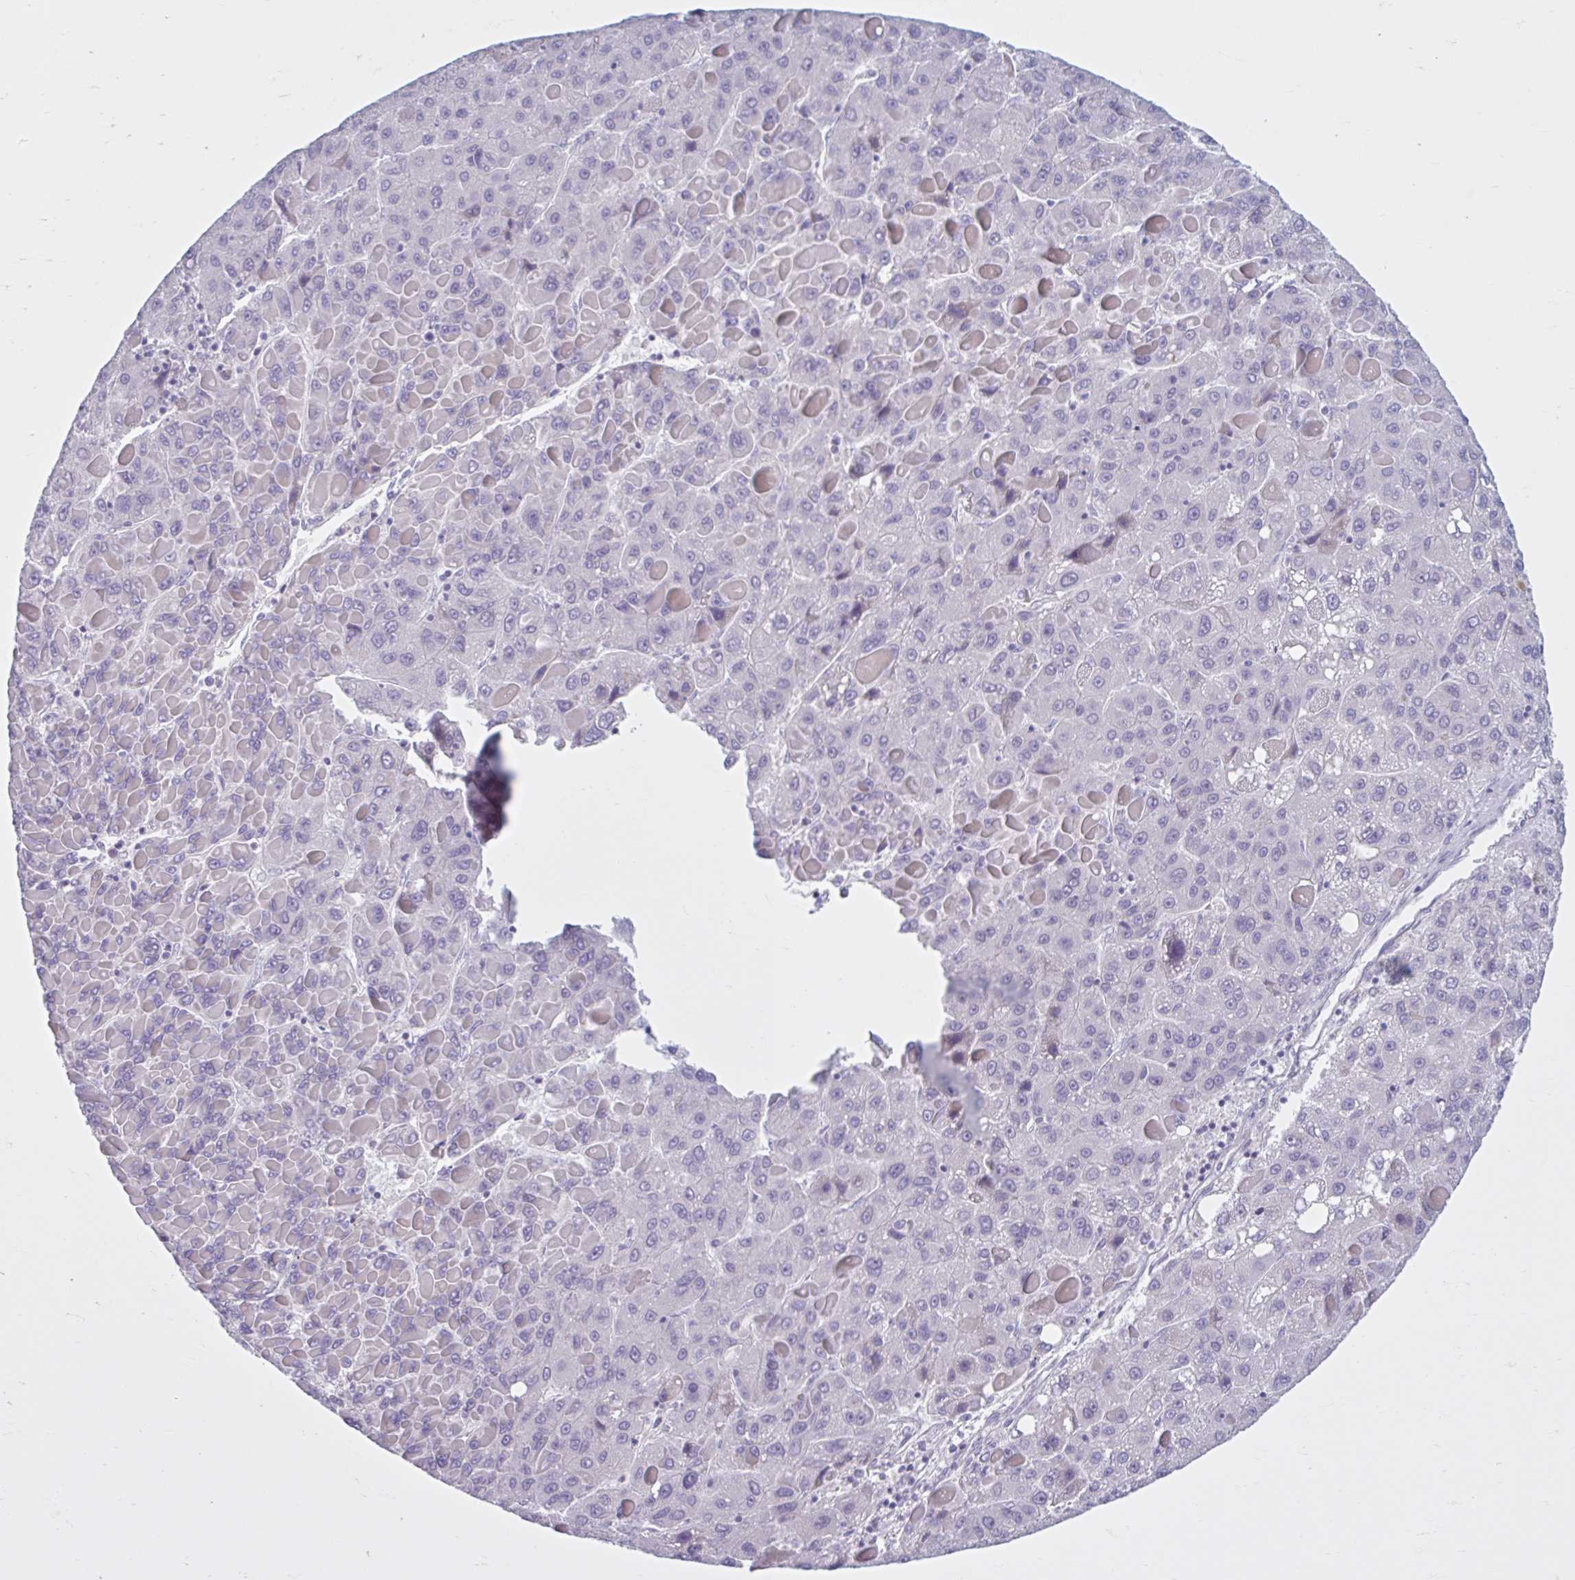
{"staining": {"intensity": "negative", "quantity": "none", "location": "none"}, "tissue": "liver cancer", "cell_type": "Tumor cells", "image_type": "cancer", "snomed": [{"axis": "morphology", "description": "Carcinoma, Hepatocellular, NOS"}, {"axis": "topography", "description": "Liver"}], "caption": "Immunohistochemistry of human liver cancer (hepatocellular carcinoma) demonstrates no staining in tumor cells.", "gene": "FAM153A", "patient": {"sex": "female", "age": 82}}